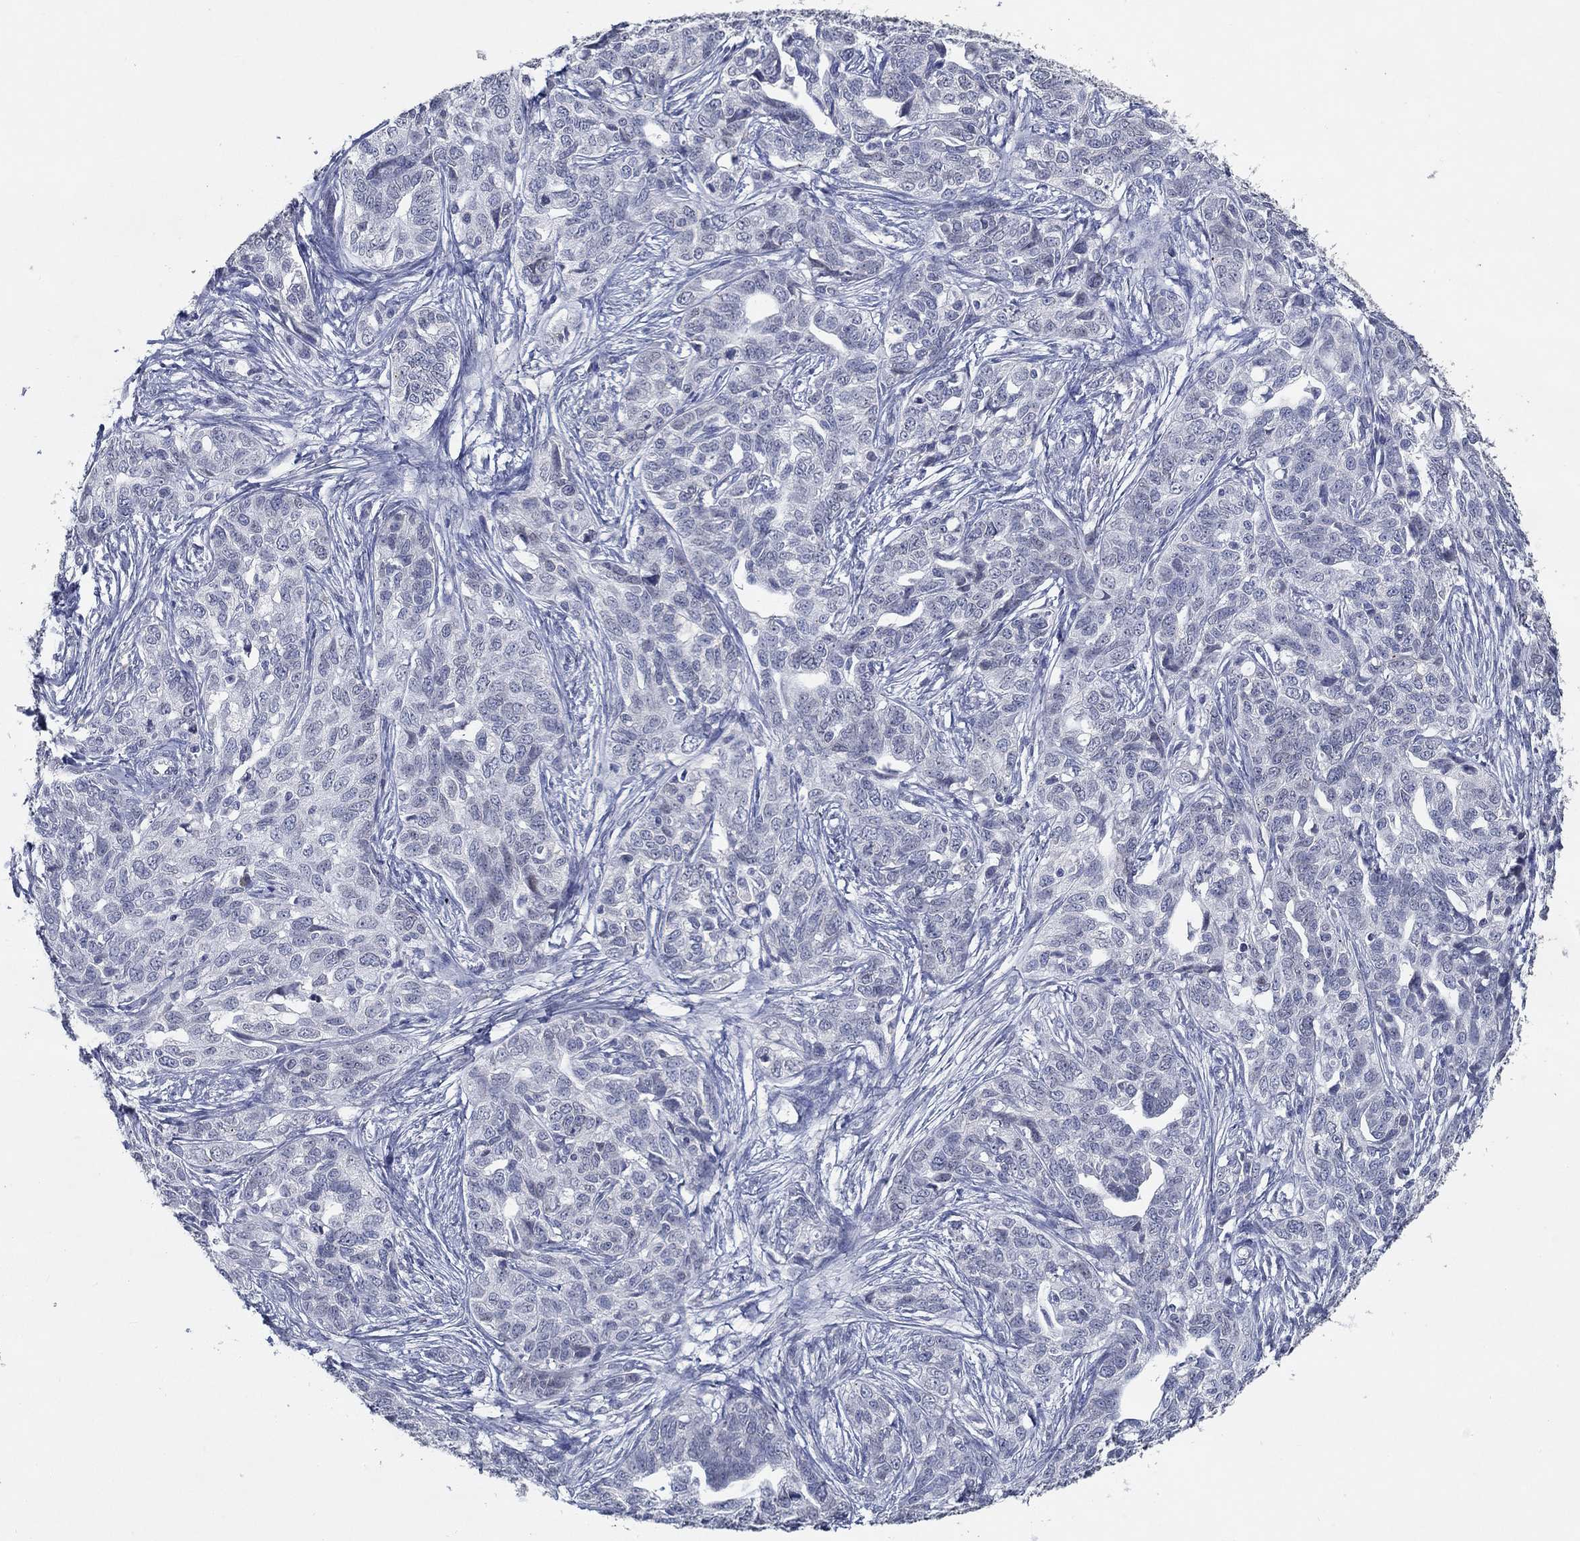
{"staining": {"intensity": "negative", "quantity": "none", "location": "none"}, "tissue": "ovarian cancer", "cell_type": "Tumor cells", "image_type": "cancer", "snomed": [{"axis": "morphology", "description": "Cystadenocarcinoma, serous, NOS"}, {"axis": "topography", "description": "Ovary"}], "caption": "The immunohistochemistry image has no significant staining in tumor cells of ovarian serous cystadenocarcinoma tissue. Nuclei are stained in blue.", "gene": "NUP155", "patient": {"sex": "female", "age": 71}}